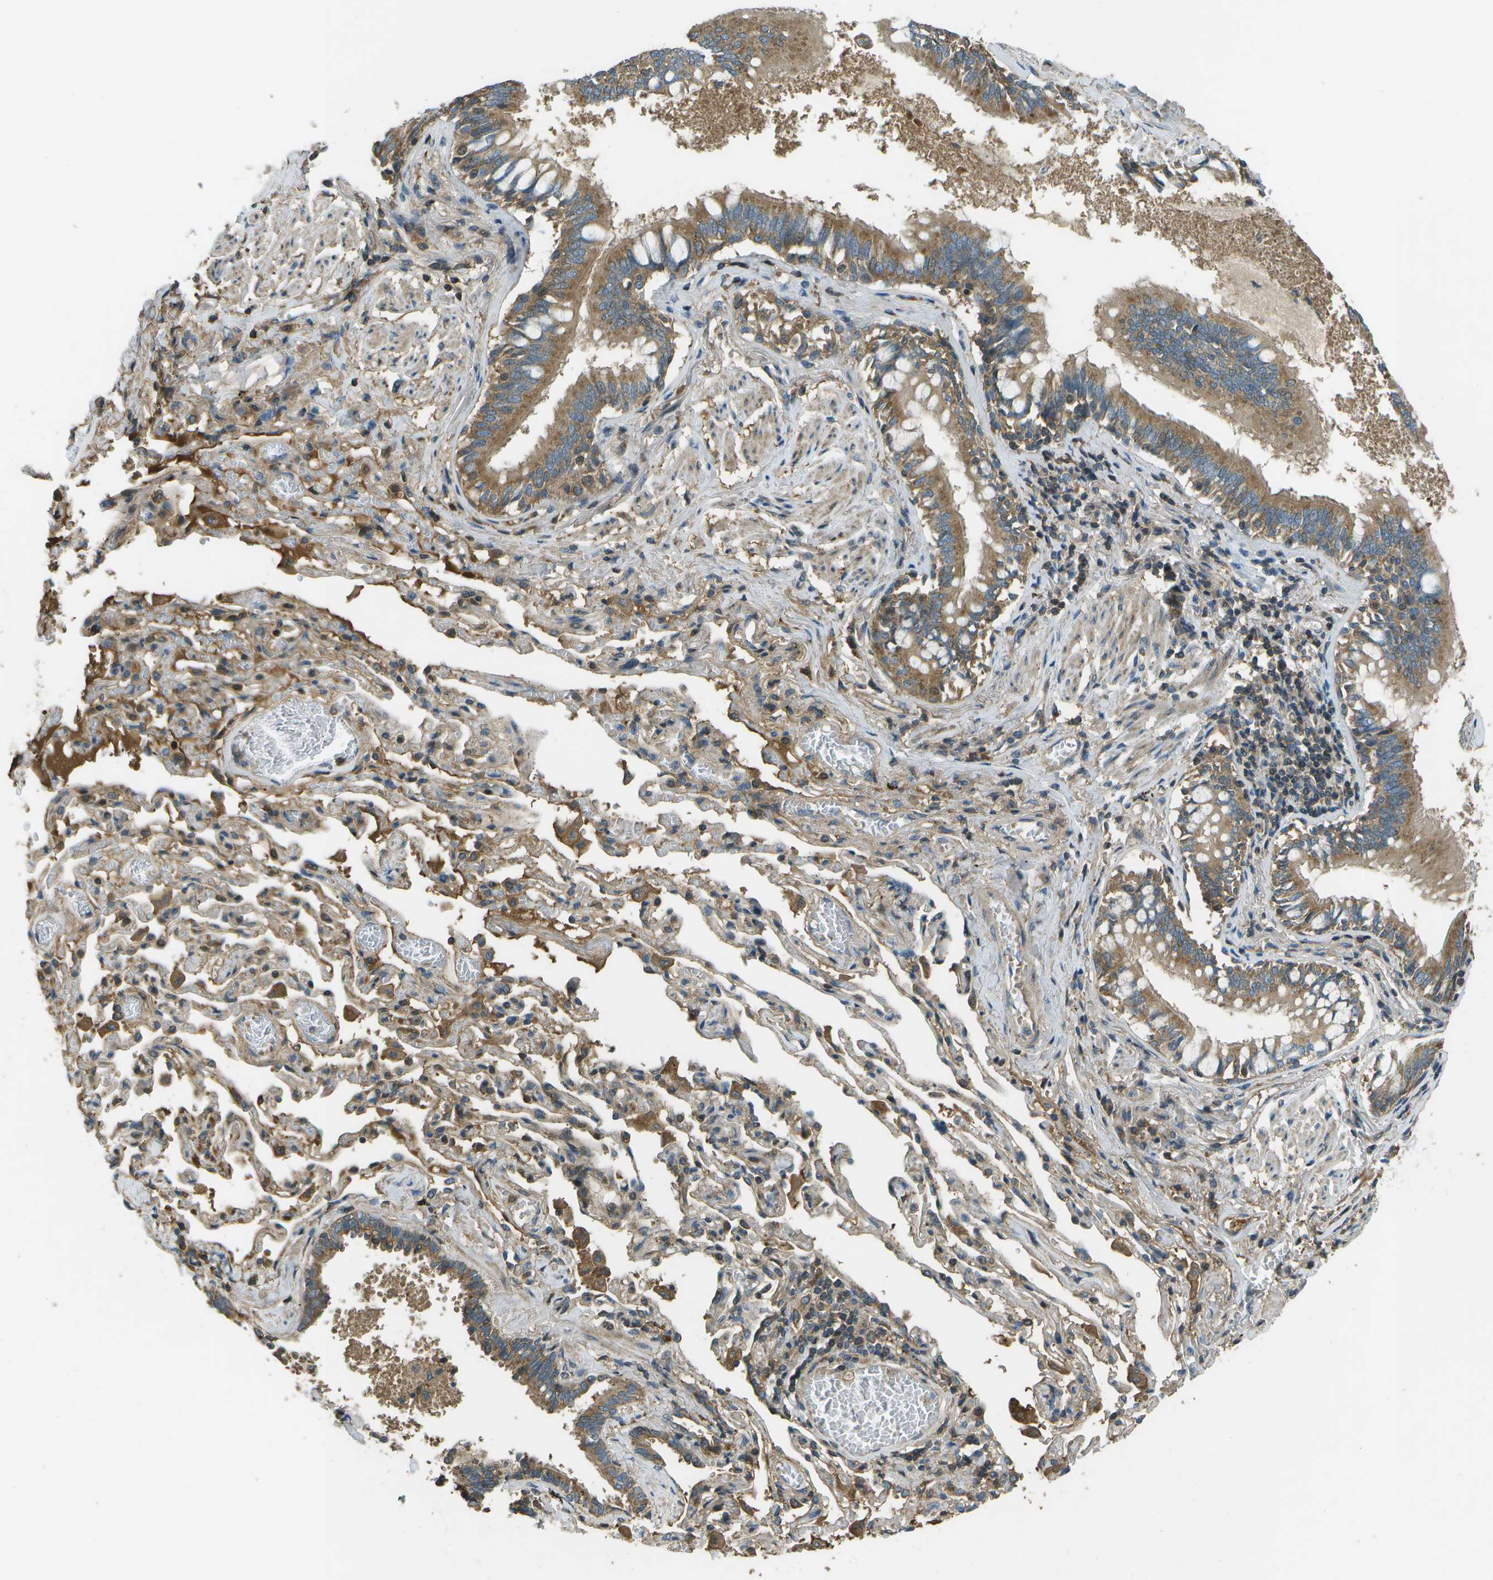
{"staining": {"intensity": "moderate", "quantity": ">75%", "location": "cytoplasmic/membranous"}, "tissue": "bronchus", "cell_type": "Respiratory epithelial cells", "image_type": "normal", "snomed": [{"axis": "morphology", "description": "Normal tissue, NOS"}, {"axis": "morphology", "description": "Inflammation, NOS"}, {"axis": "topography", "description": "Cartilage tissue"}, {"axis": "topography", "description": "Lung"}], "caption": "Protein expression analysis of normal human bronchus reveals moderate cytoplasmic/membranous positivity in approximately >75% of respiratory epithelial cells. The staining was performed using DAB, with brown indicating positive protein expression. Nuclei are stained blue with hematoxylin.", "gene": "PXYLP1", "patient": {"sex": "male", "age": 71}}